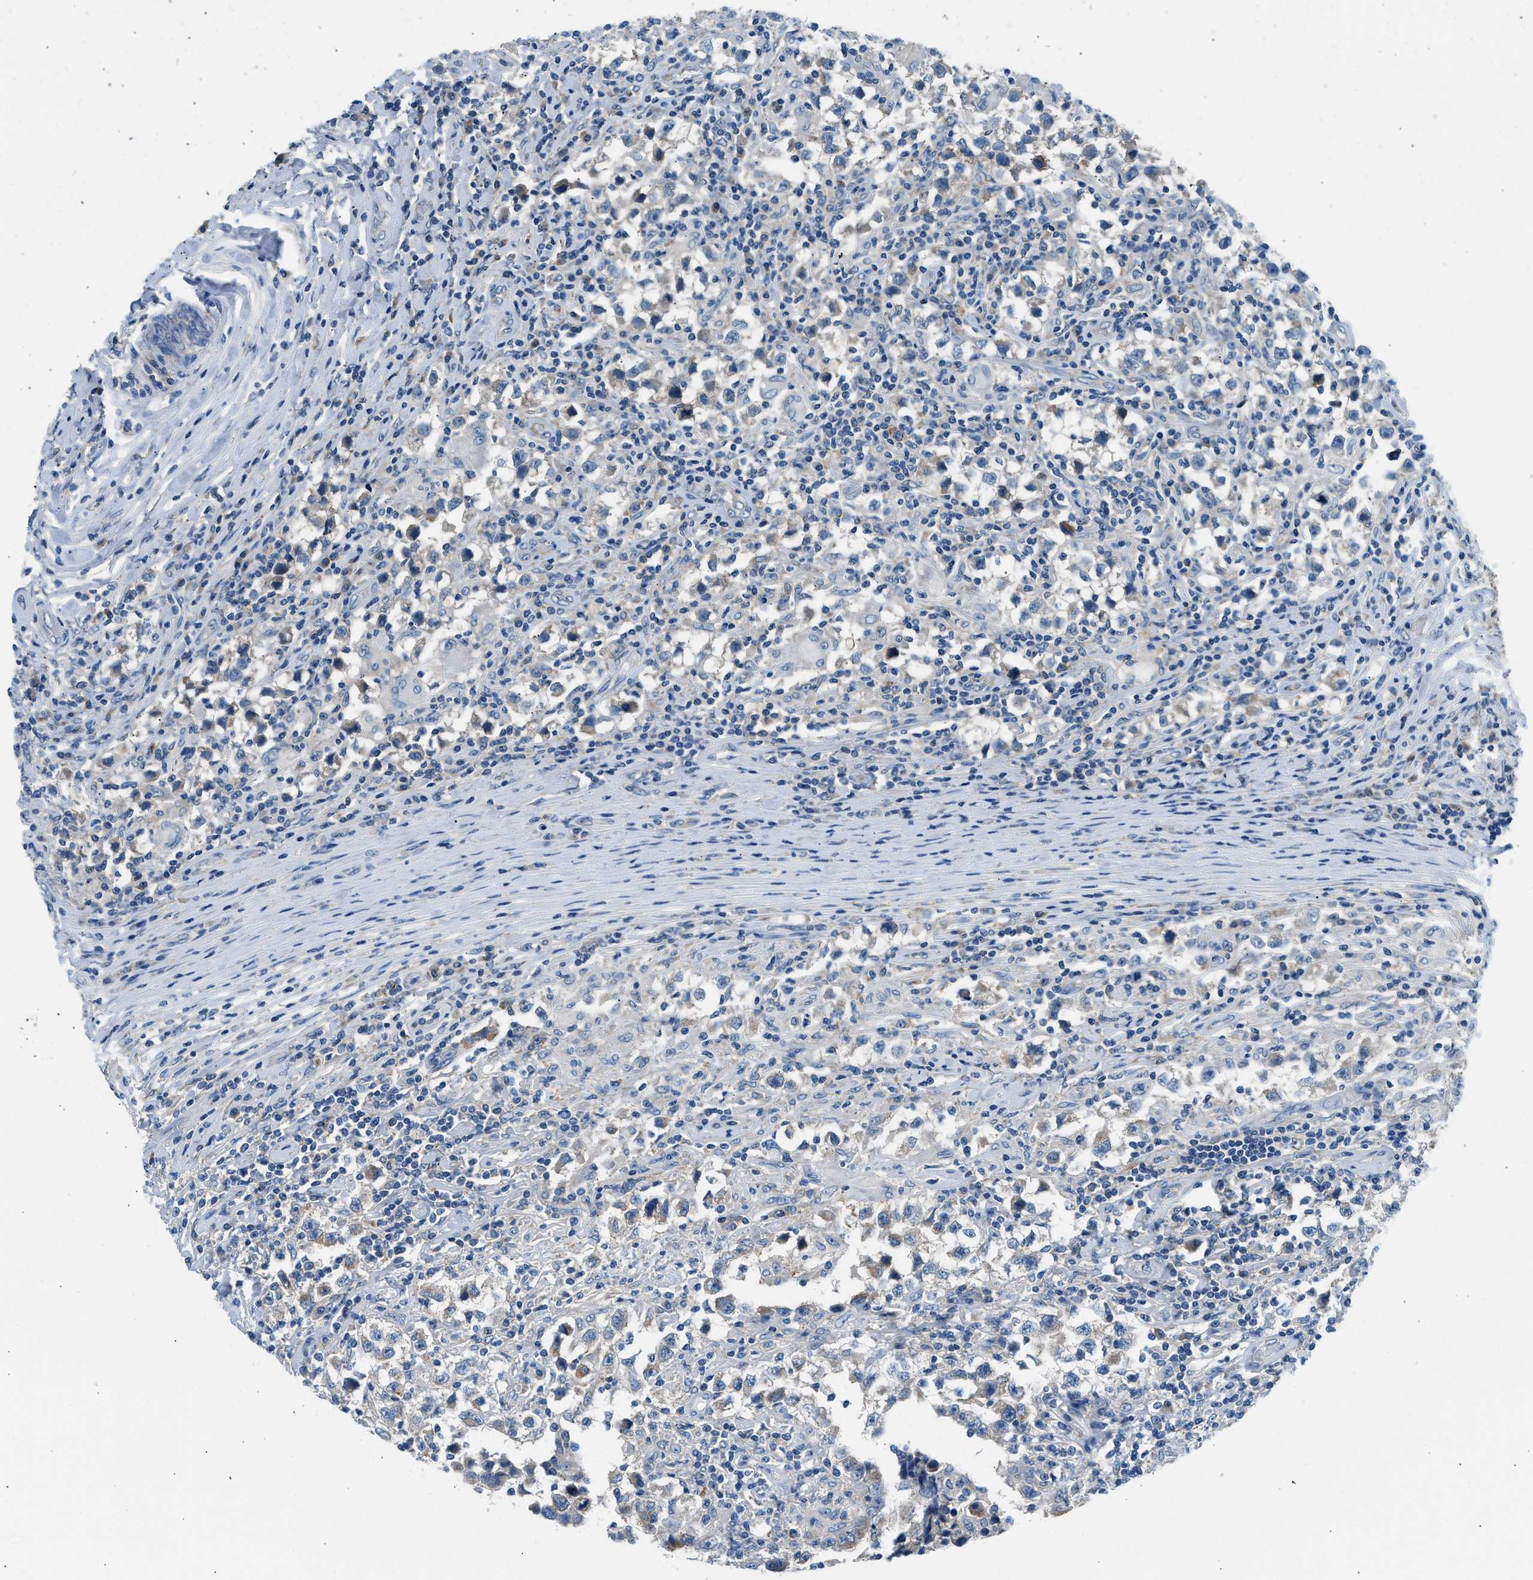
{"staining": {"intensity": "weak", "quantity": "25%-75%", "location": "cytoplasmic/membranous"}, "tissue": "testis cancer", "cell_type": "Tumor cells", "image_type": "cancer", "snomed": [{"axis": "morphology", "description": "Carcinoma, Embryonal, NOS"}, {"axis": "topography", "description": "Testis"}], "caption": "The micrograph exhibits immunohistochemical staining of testis embryonal carcinoma. There is weak cytoplasmic/membranous staining is appreciated in approximately 25%-75% of tumor cells. (IHC, brightfield microscopy, high magnification).", "gene": "BNC2", "patient": {"sex": "male", "age": 21}}